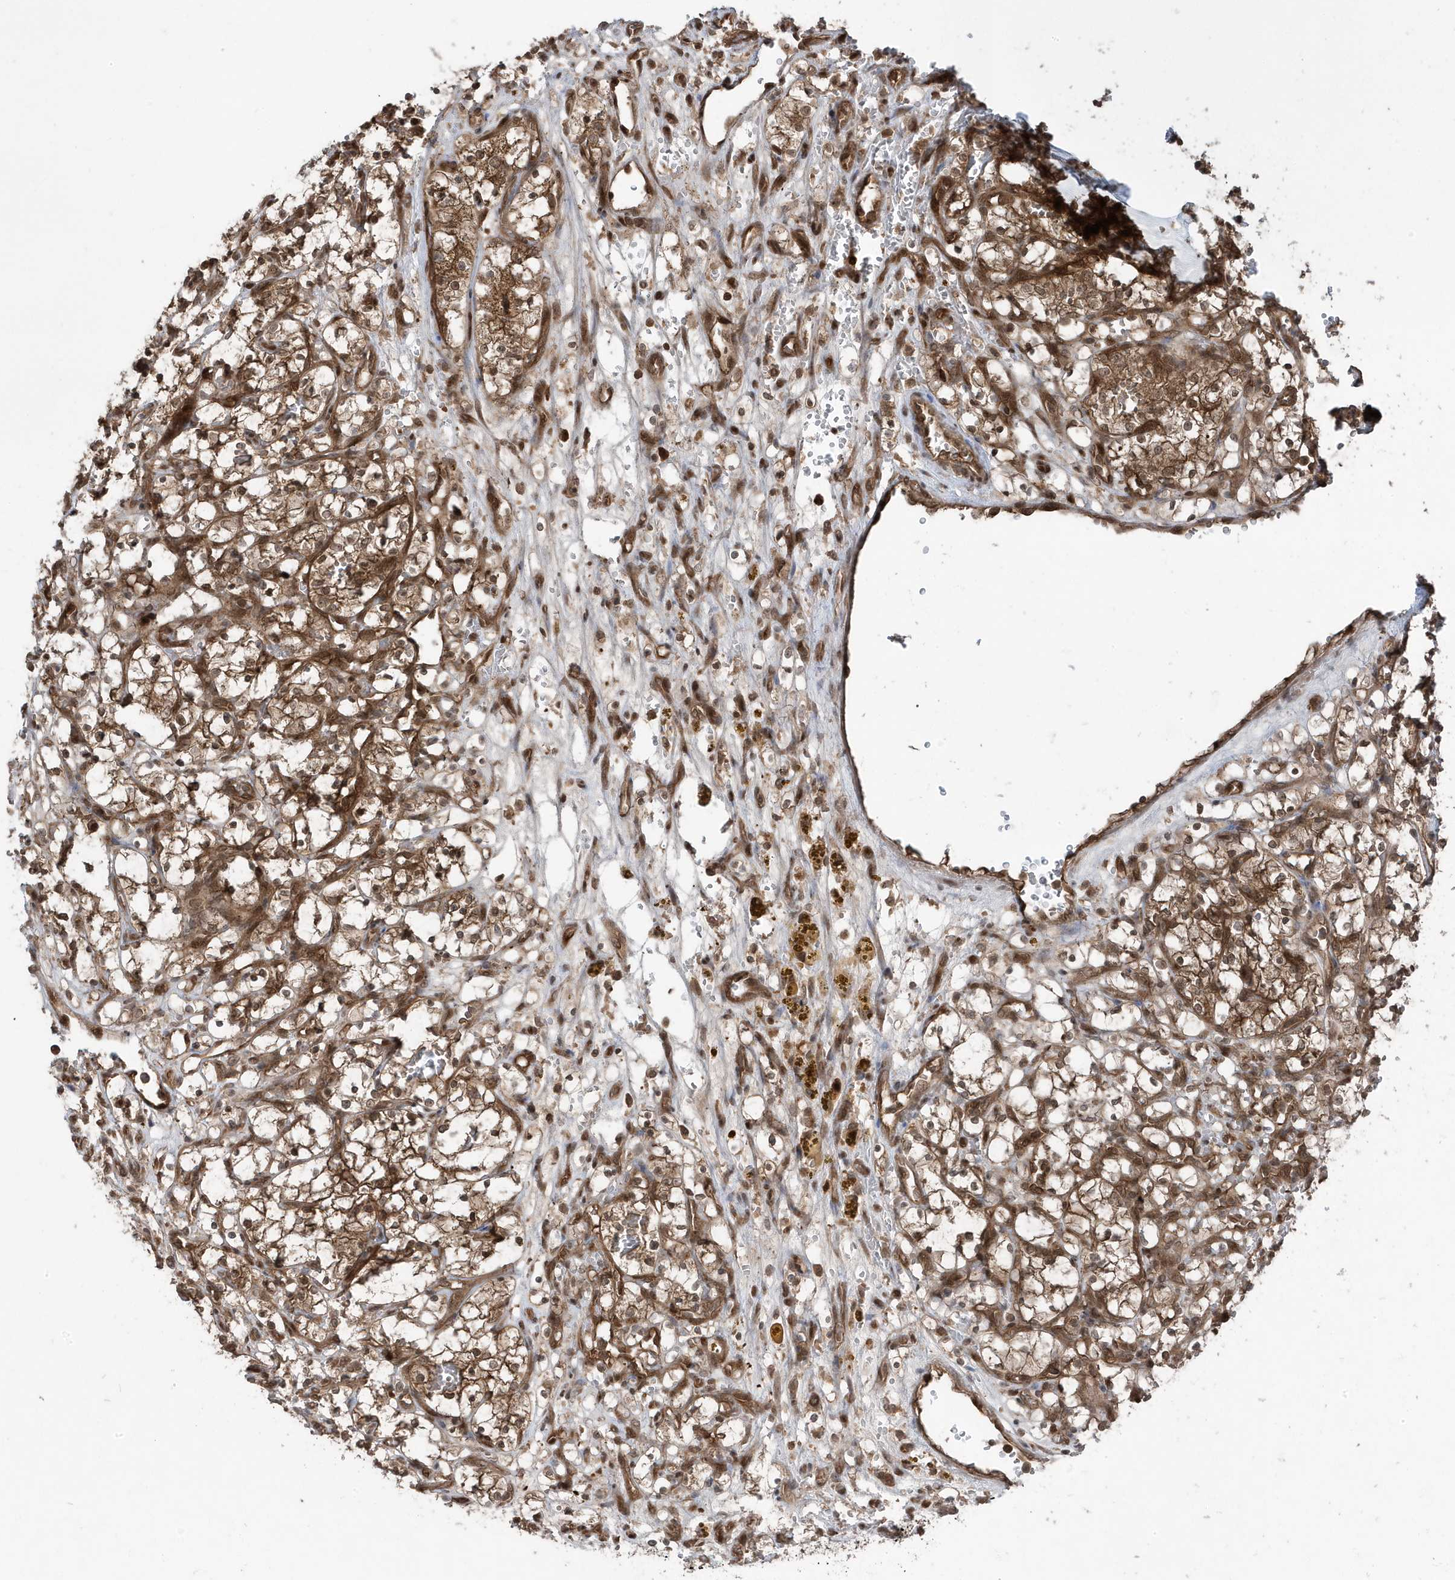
{"staining": {"intensity": "strong", "quantity": ">75%", "location": "cytoplasmic/membranous,nuclear"}, "tissue": "renal cancer", "cell_type": "Tumor cells", "image_type": "cancer", "snomed": [{"axis": "morphology", "description": "Adenocarcinoma, NOS"}, {"axis": "topography", "description": "Kidney"}], "caption": "Immunohistochemistry staining of renal adenocarcinoma, which shows high levels of strong cytoplasmic/membranous and nuclear staining in about >75% of tumor cells indicating strong cytoplasmic/membranous and nuclear protein staining. The staining was performed using DAB (brown) for protein detection and nuclei were counterstained in hematoxylin (blue).", "gene": "MAPK1IP1L", "patient": {"sex": "female", "age": 69}}